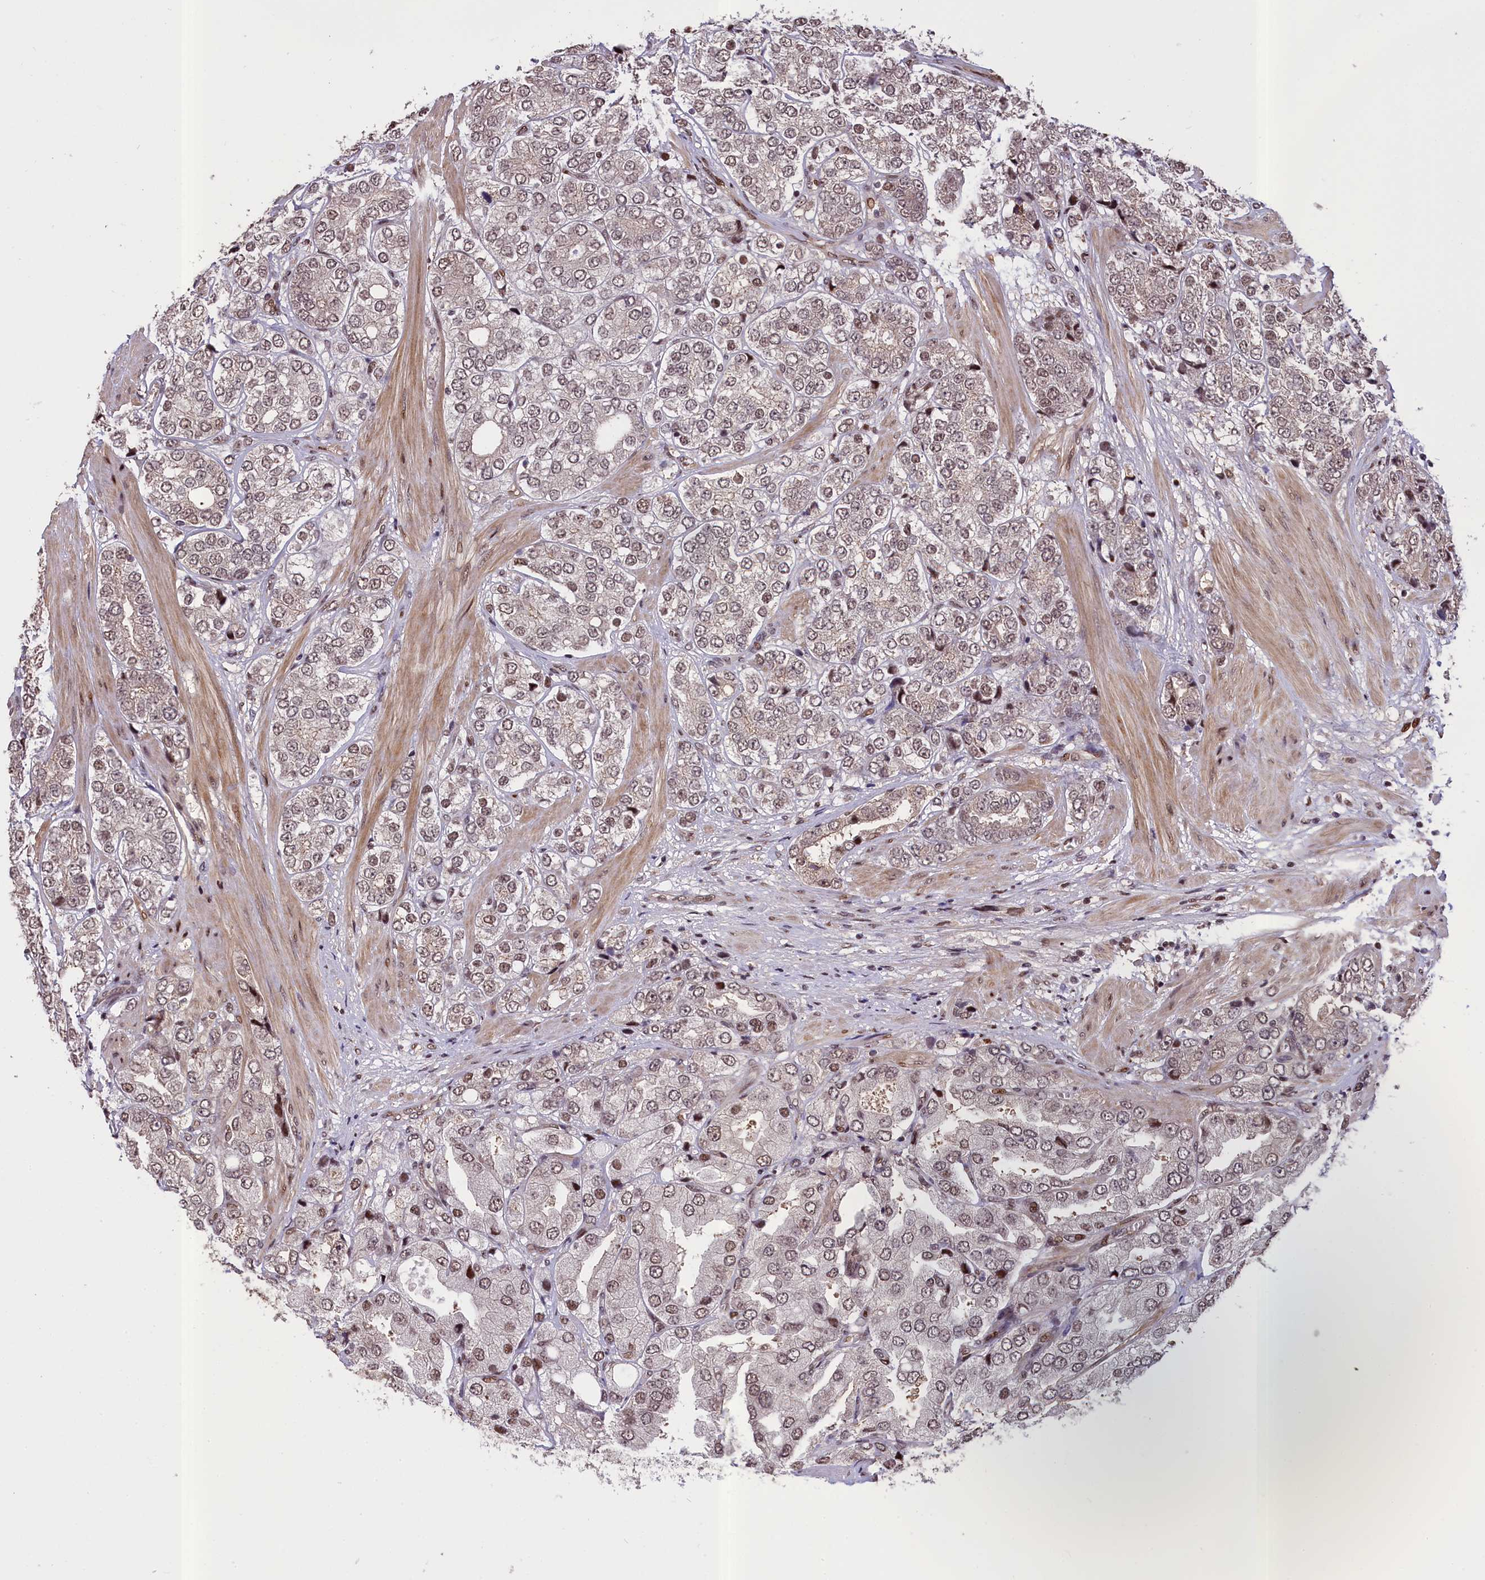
{"staining": {"intensity": "moderate", "quantity": "25%-75%", "location": "nuclear"}, "tissue": "prostate cancer", "cell_type": "Tumor cells", "image_type": "cancer", "snomed": [{"axis": "morphology", "description": "Adenocarcinoma, High grade"}, {"axis": "topography", "description": "Prostate"}], "caption": "IHC of adenocarcinoma (high-grade) (prostate) exhibits medium levels of moderate nuclear staining in approximately 25%-75% of tumor cells. The protein of interest is stained brown, and the nuclei are stained in blue (DAB IHC with brightfield microscopy, high magnification).", "gene": "RELB", "patient": {"sex": "male", "age": 50}}